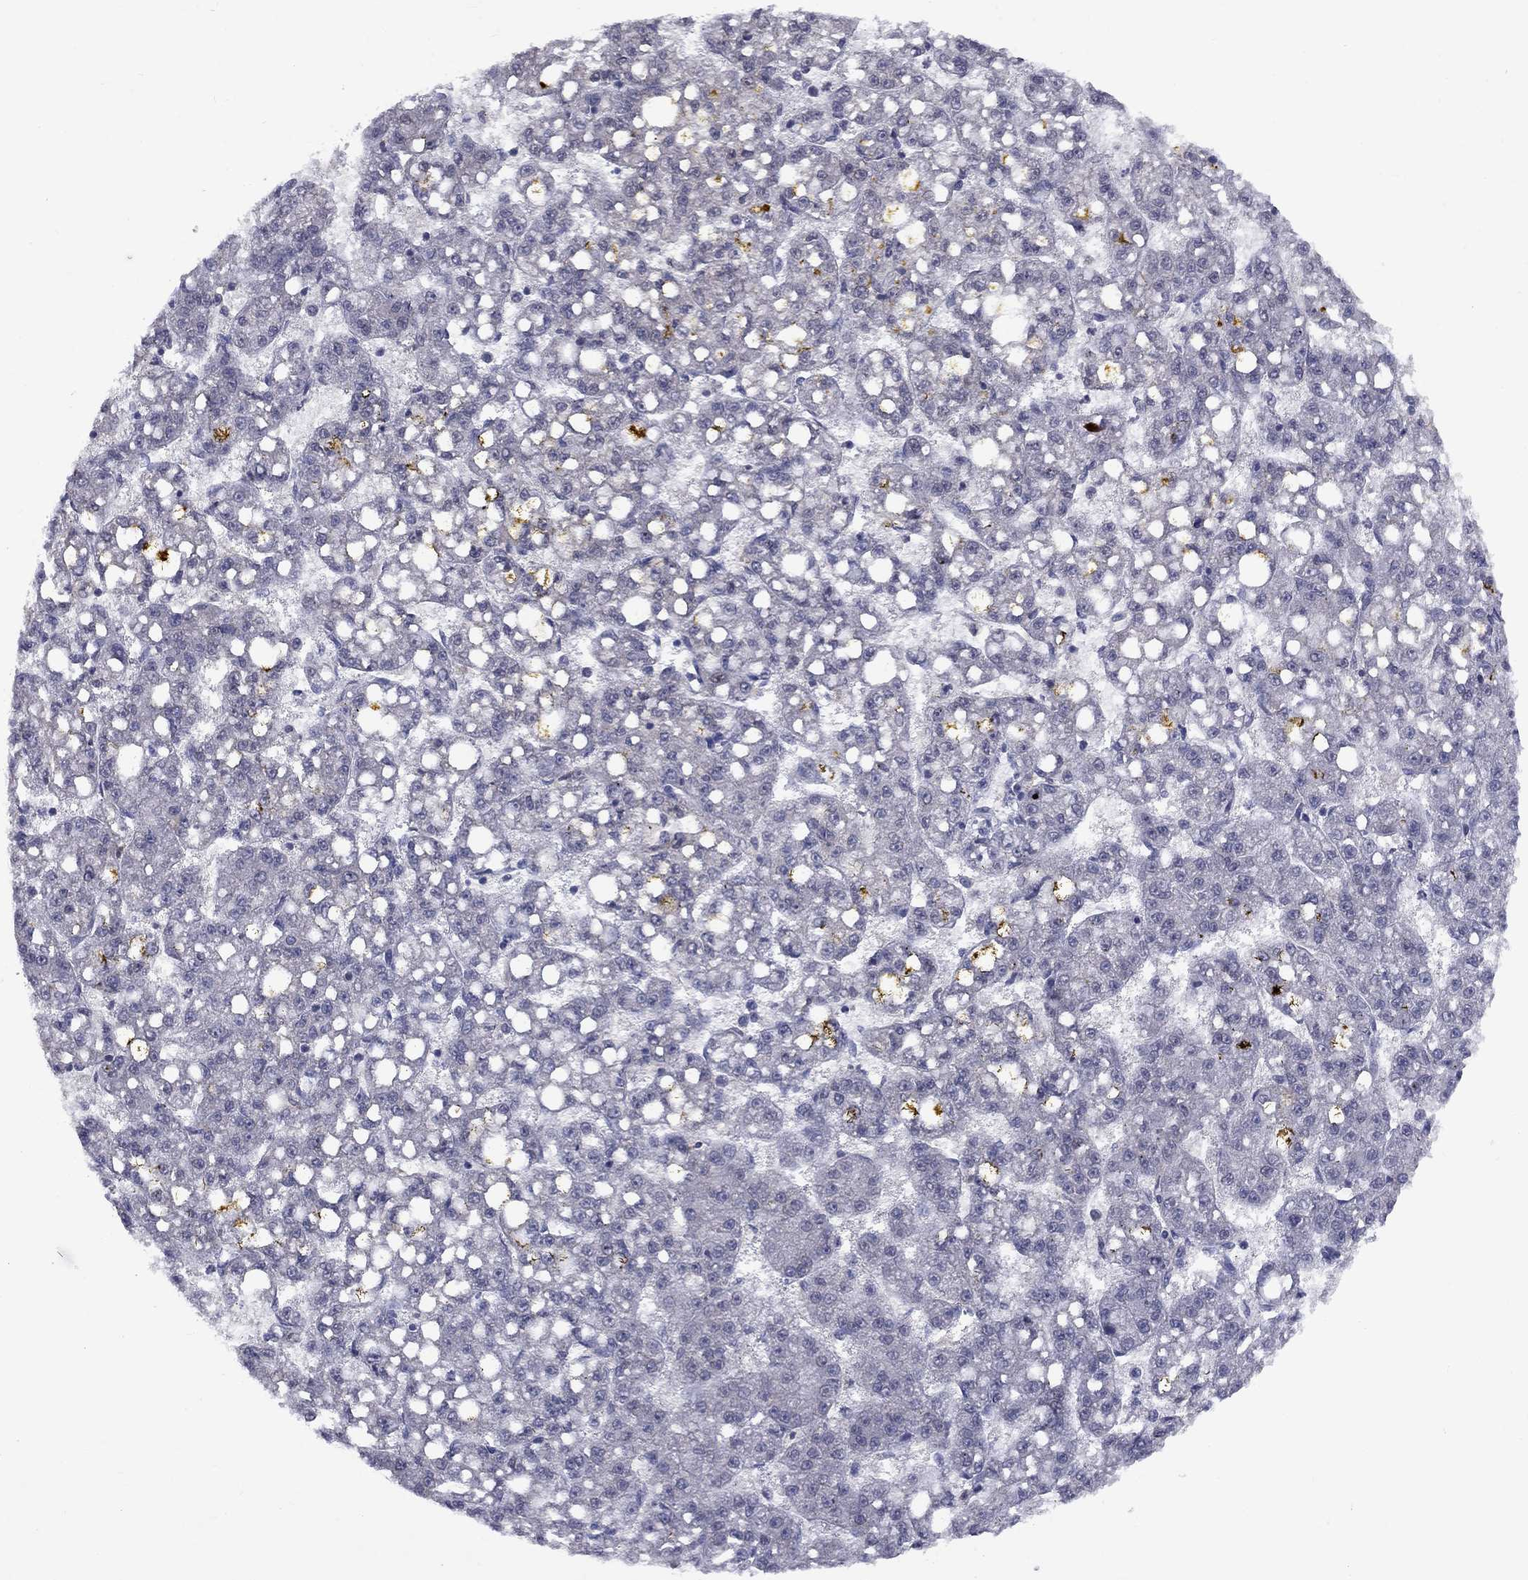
{"staining": {"intensity": "negative", "quantity": "none", "location": "none"}, "tissue": "liver cancer", "cell_type": "Tumor cells", "image_type": "cancer", "snomed": [{"axis": "morphology", "description": "Carcinoma, Hepatocellular, NOS"}, {"axis": "topography", "description": "Liver"}], "caption": "DAB (3,3'-diaminobenzidine) immunohistochemical staining of liver cancer exhibits no significant staining in tumor cells.", "gene": "CACNA1A", "patient": {"sex": "female", "age": 65}}